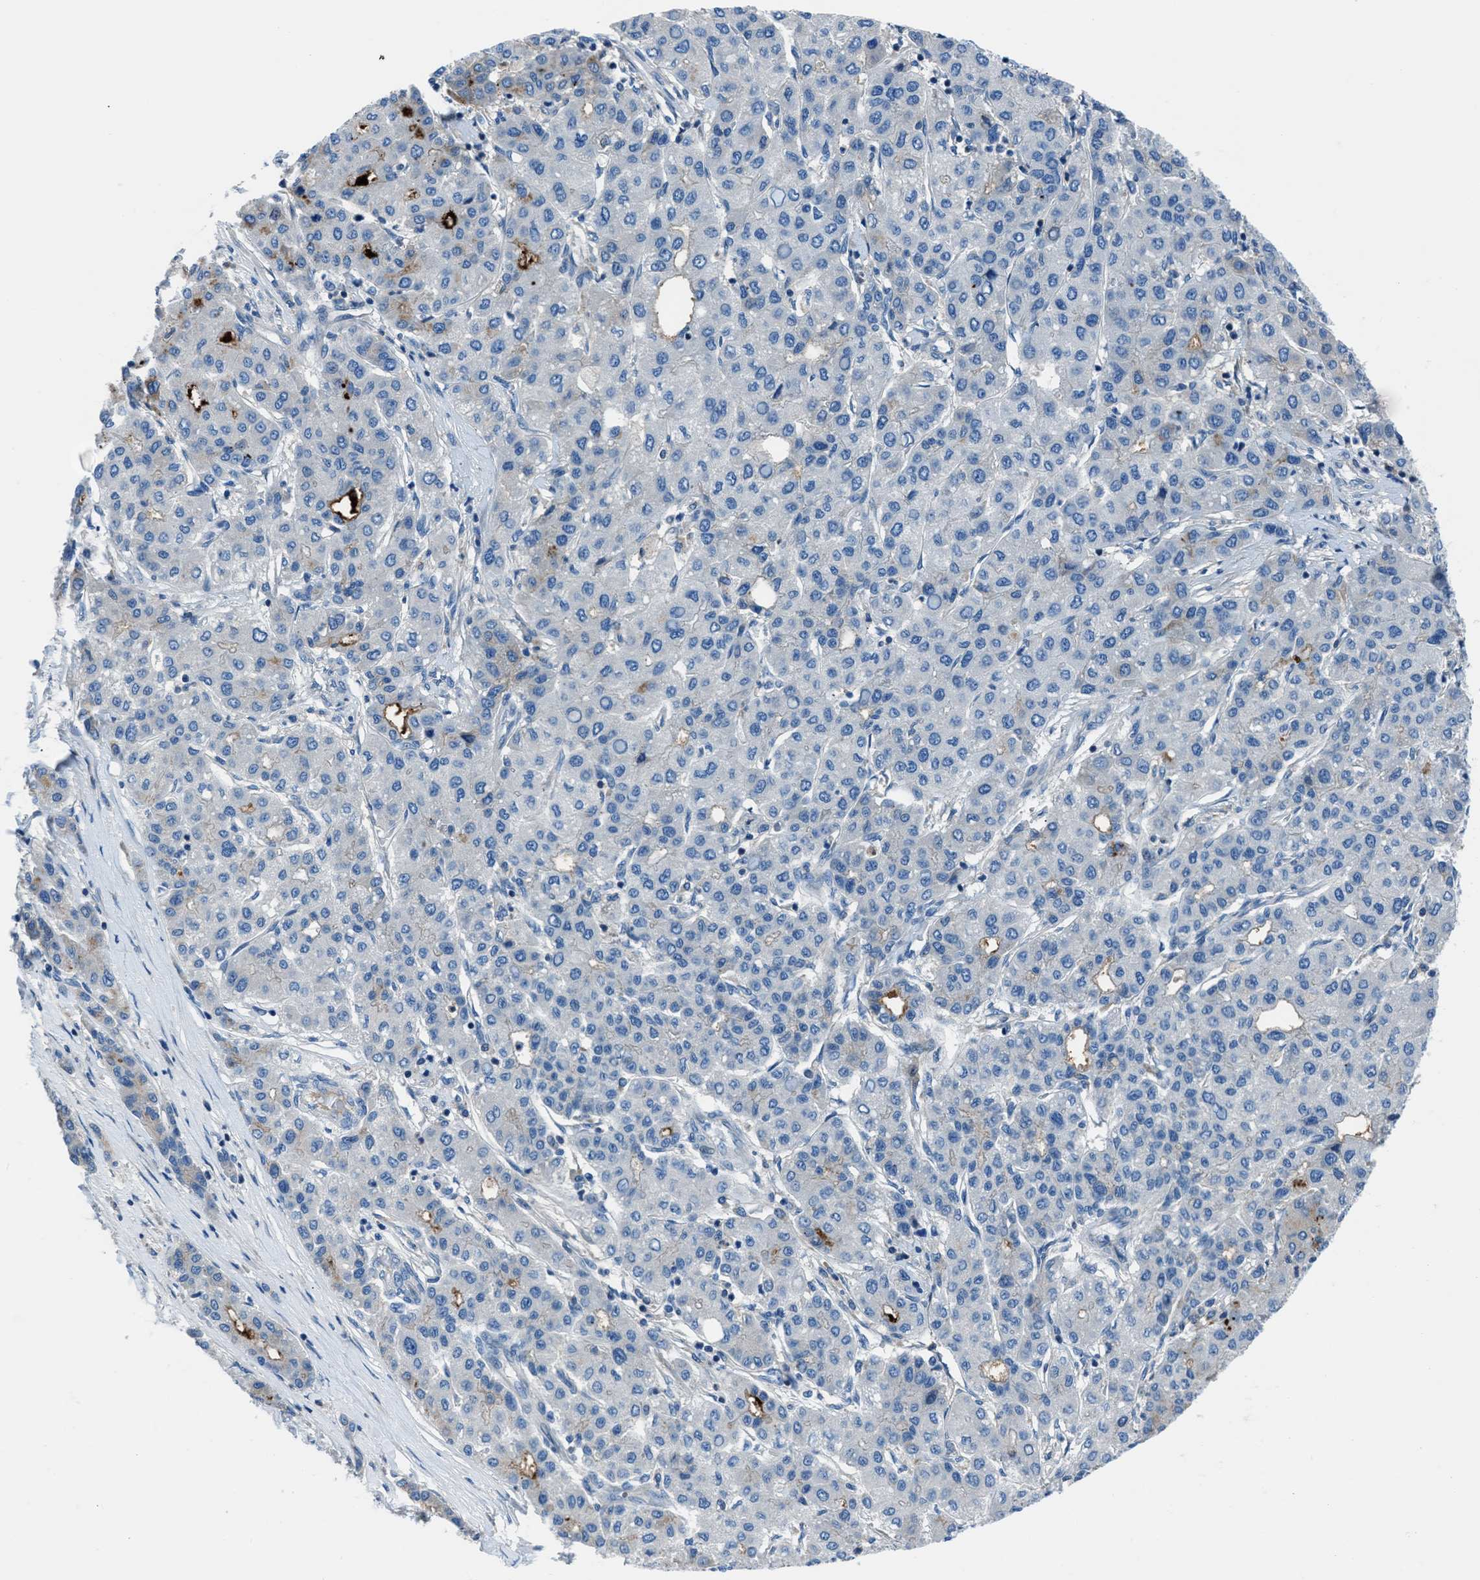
{"staining": {"intensity": "negative", "quantity": "none", "location": "none"}, "tissue": "liver cancer", "cell_type": "Tumor cells", "image_type": "cancer", "snomed": [{"axis": "morphology", "description": "Carcinoma, Hepatocellular, NOS"}, {"axis": "topography", "description": "Liver"}], "caption": "A high-resolution image shows immunohistochemistry staining of liver hepatocellular carcinoma, which displays no significant expression in tumor cells. (IHC, brightfield microscopy, high magnification).", "gene": "SLC38A6", "patient": {"sex": "male", "age": 65}}